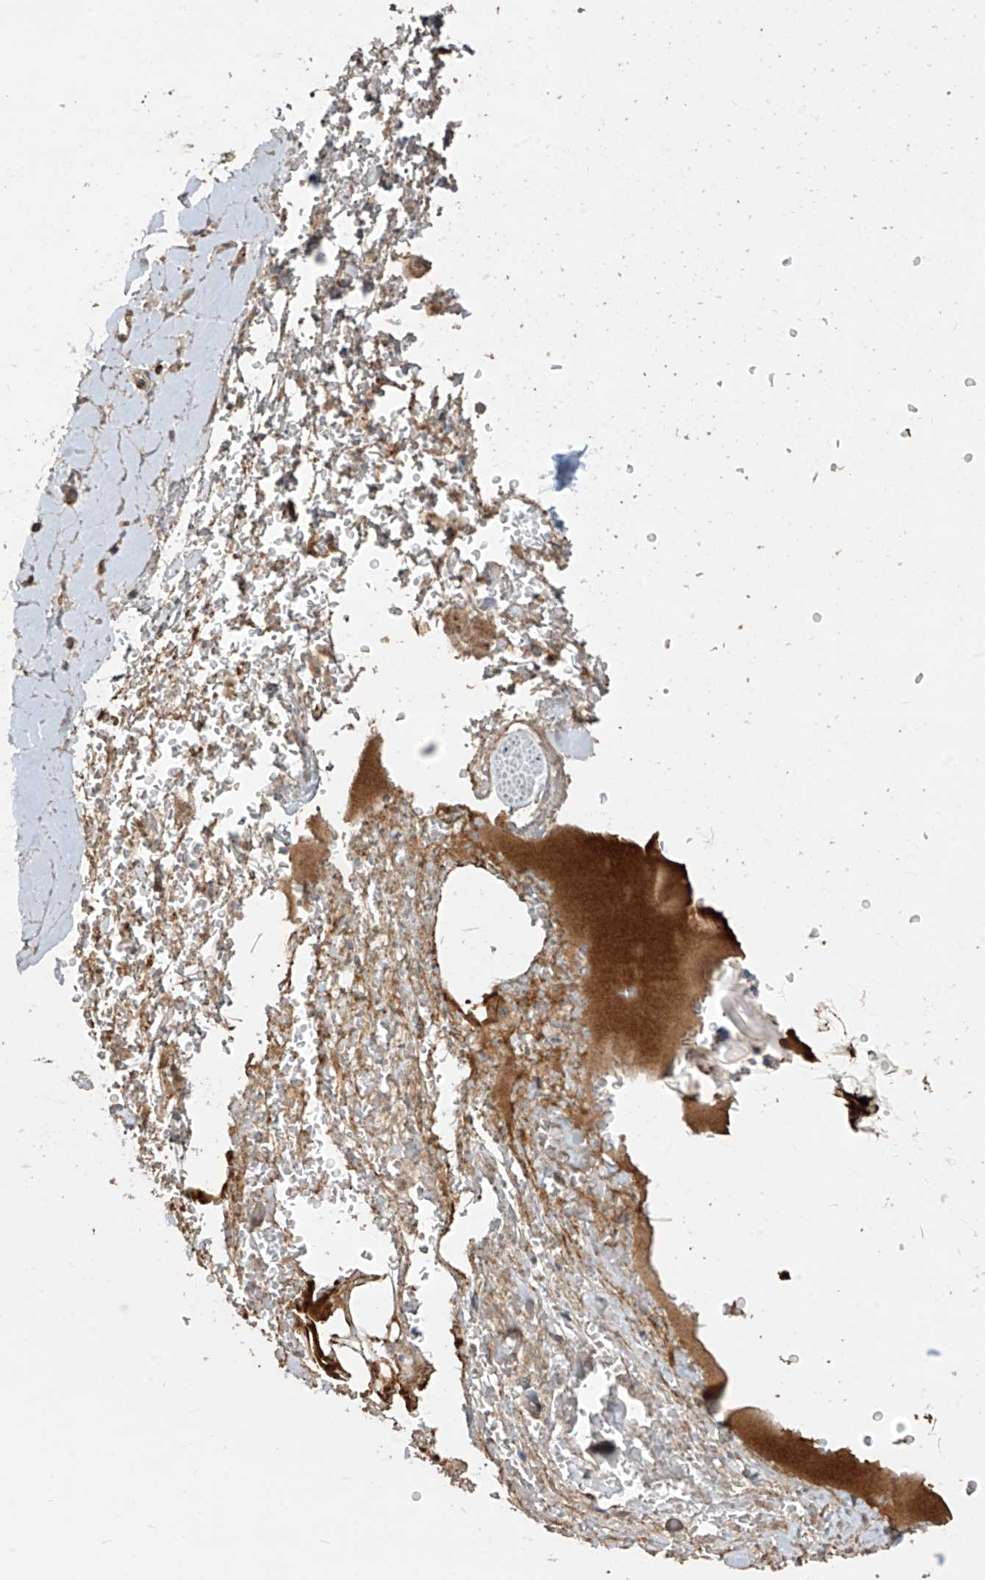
{"staining": {"intensity": "strong", "quantity": ">75%", "location": "cytoplasmic/membranous"}, "tissue": "soft tissue", "cell_type": "Chondrocytes", "image_type": "normal", "snomed": [{"axis": "morphology", "description": "Normal tissue, NOS"}, {"axis": "morphology", "description": "Adenocarcinoma, NOS"}, {"axis": "topography", "description": "Stomach, upper"}, {"axis": "topography", "description": "Peripheral nerve tissue"}], "caption": "Immunohistochemistry staining of normal soft tissue, which reveals high levels of strong cytoplasmic/membranous expression in approximately >75% of chondrocytes indicating strong cytoplasmic/membranous protein expression. The staining was performed using DAB (3,3'-diaminobenzidine) (brown) for protein detection and nuclei were counterstained in hematoxylin (blue).", "gene": "ABTB1", "patient": {"sex": "male", "age": 62}}